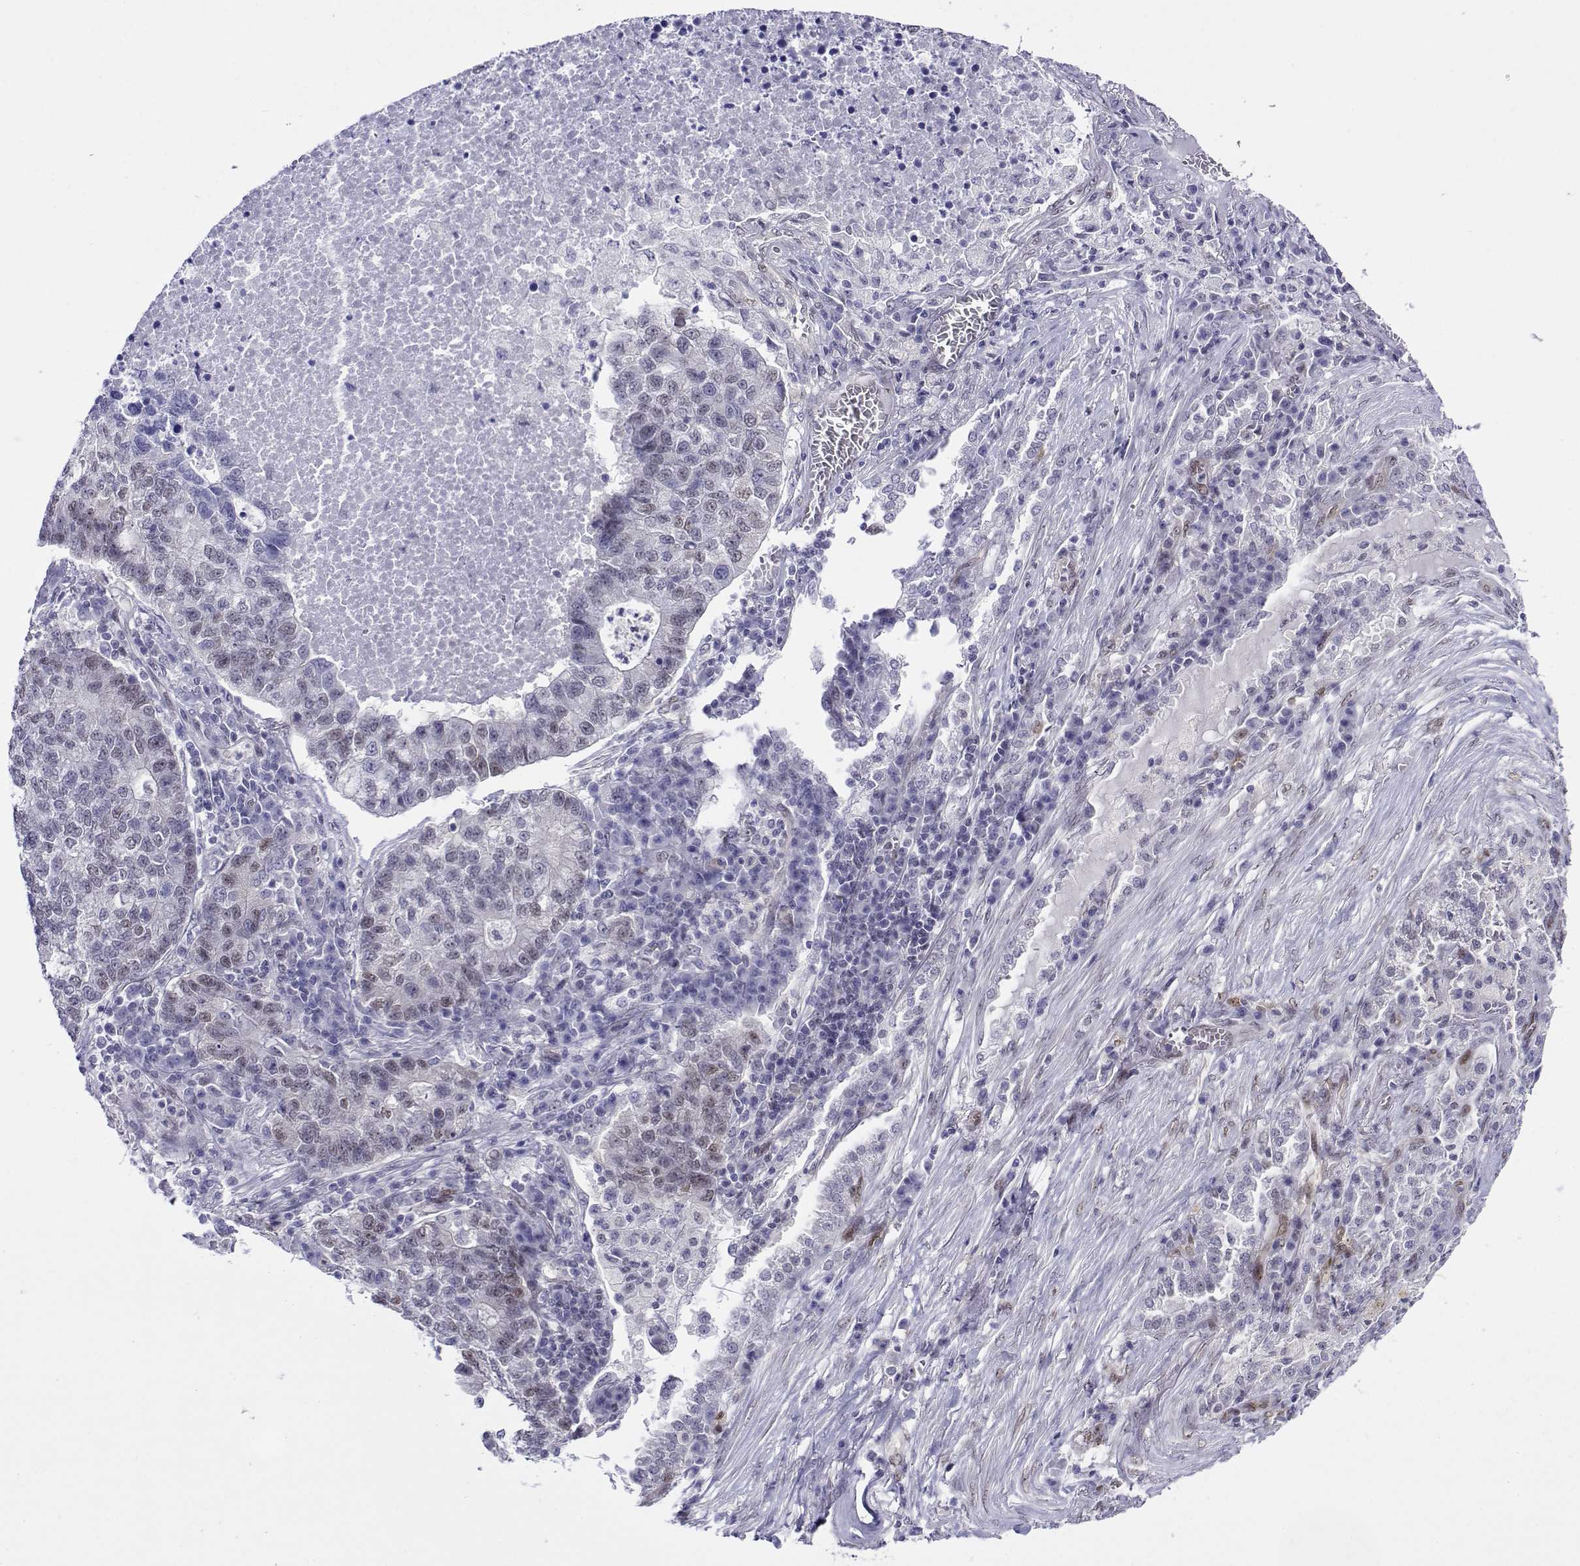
{"staining": {"intensity": "weak", "quantity": "25%-75%", "location": "nuclear"}, "tissue": "lung cancer", "cell_type": "Tumor cells", "image_type": "cancer", "snomed": [{"axis": "morphology", "description": "Adenocarcinoma, NOS"}, {"axis": "topography", "description": "Lung"}], "caption": "A histopathology image of human lung adenocarcinoma stained for a protein shows weak nuclear brown staining in tumor cells.", "gene": "ERF", "patient": {"sex": "male", "age": 57}}